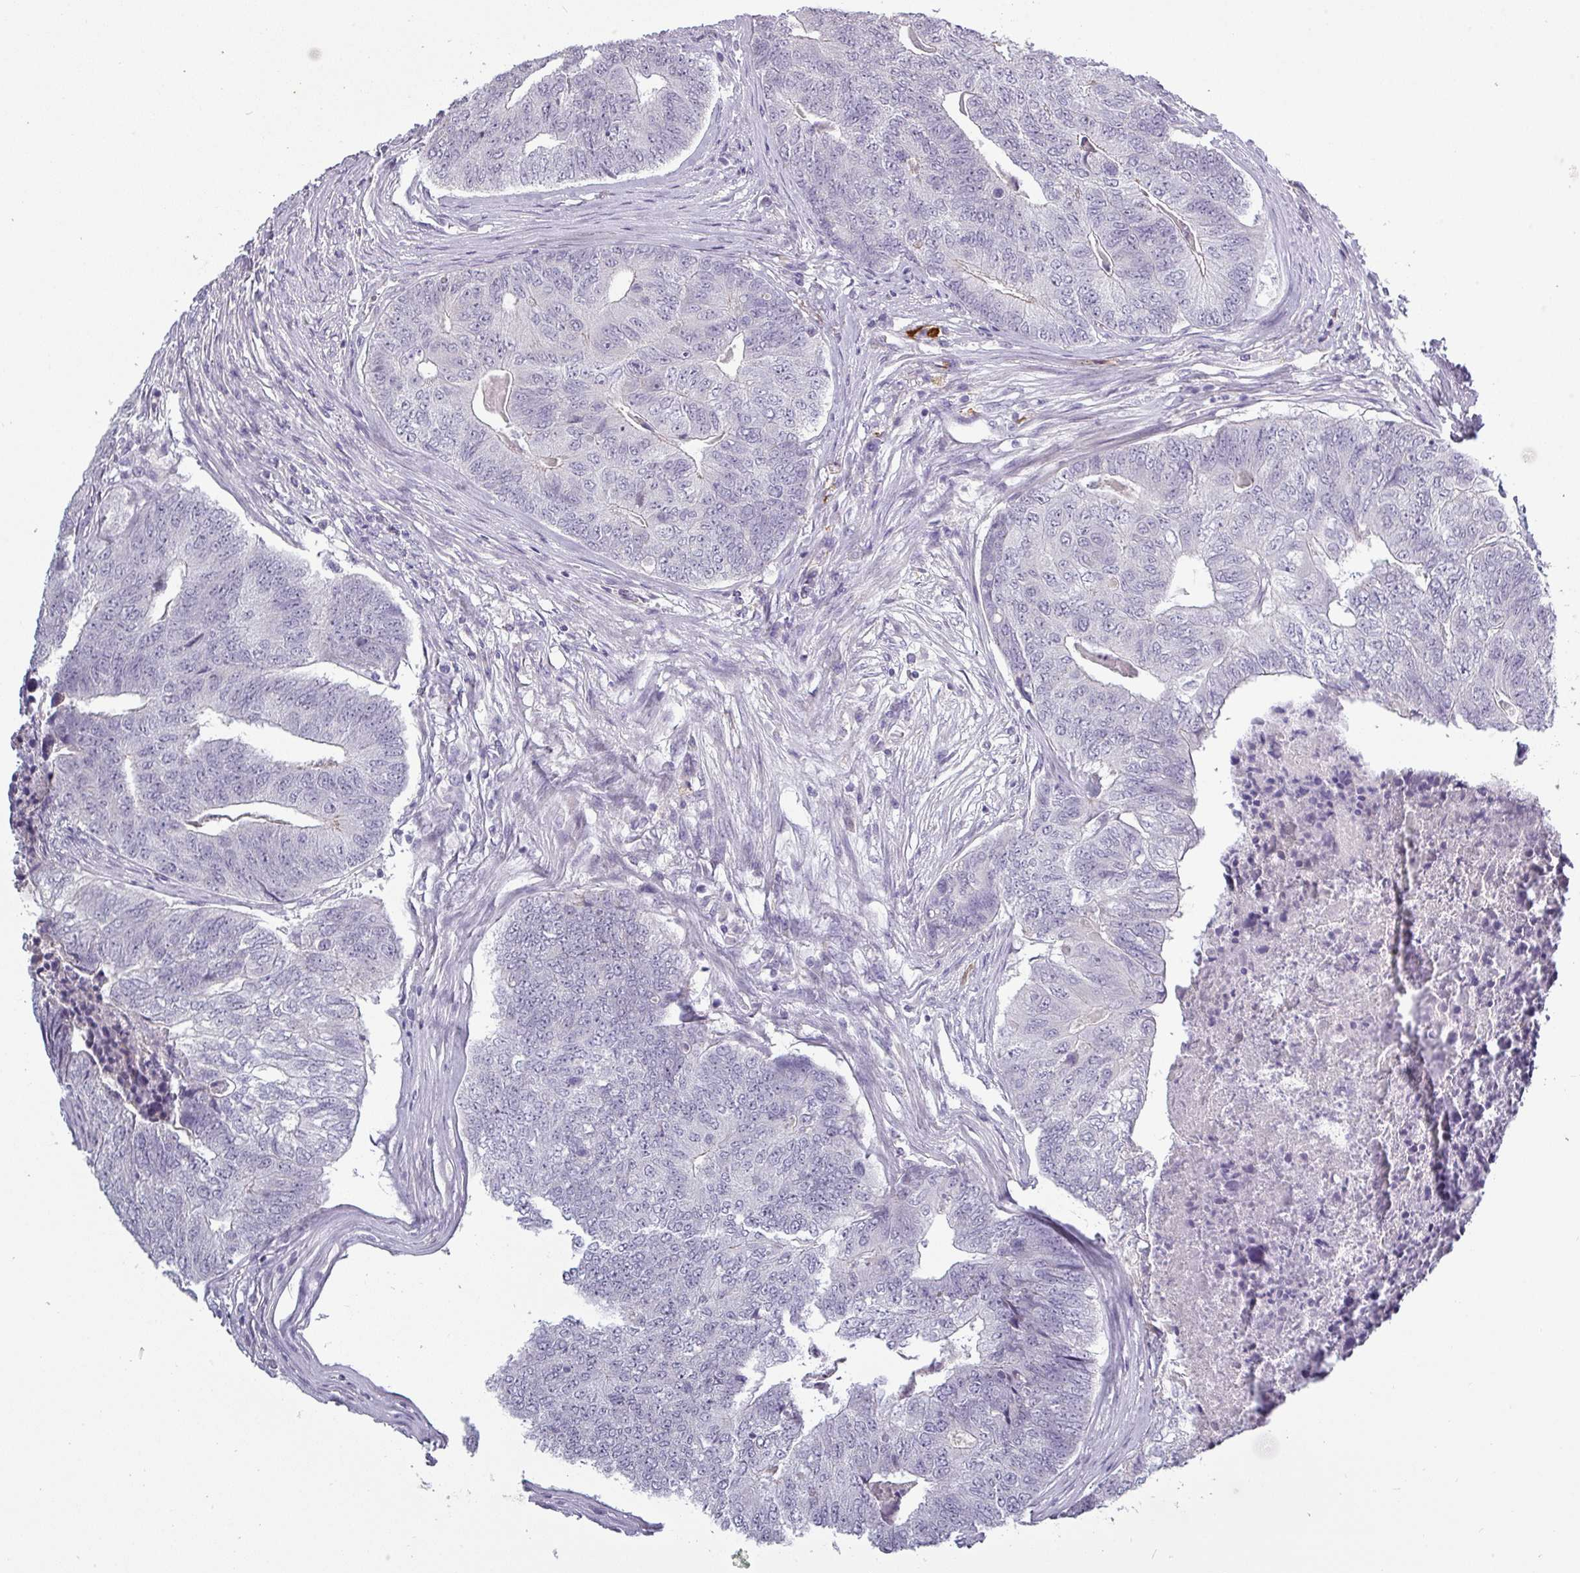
{"staining": {"intensity": "negative", "quantity": "none", "location": "none"}, "tissue": "colorectal cancer", "cell_type": "Tumor cells", "image_type": "cancer", "snomed": [{"axis": "morphology", "description": "Adenocarcinoma, NOS"}, {"axis": "topography", "description": "Colon"}], "caption": "The micrograph shows no significant staining in tumor cells of adenocarcinoma (colorectal).", "gene": "SLC26A9", "patient": {"sex": "female", "age": 67}}